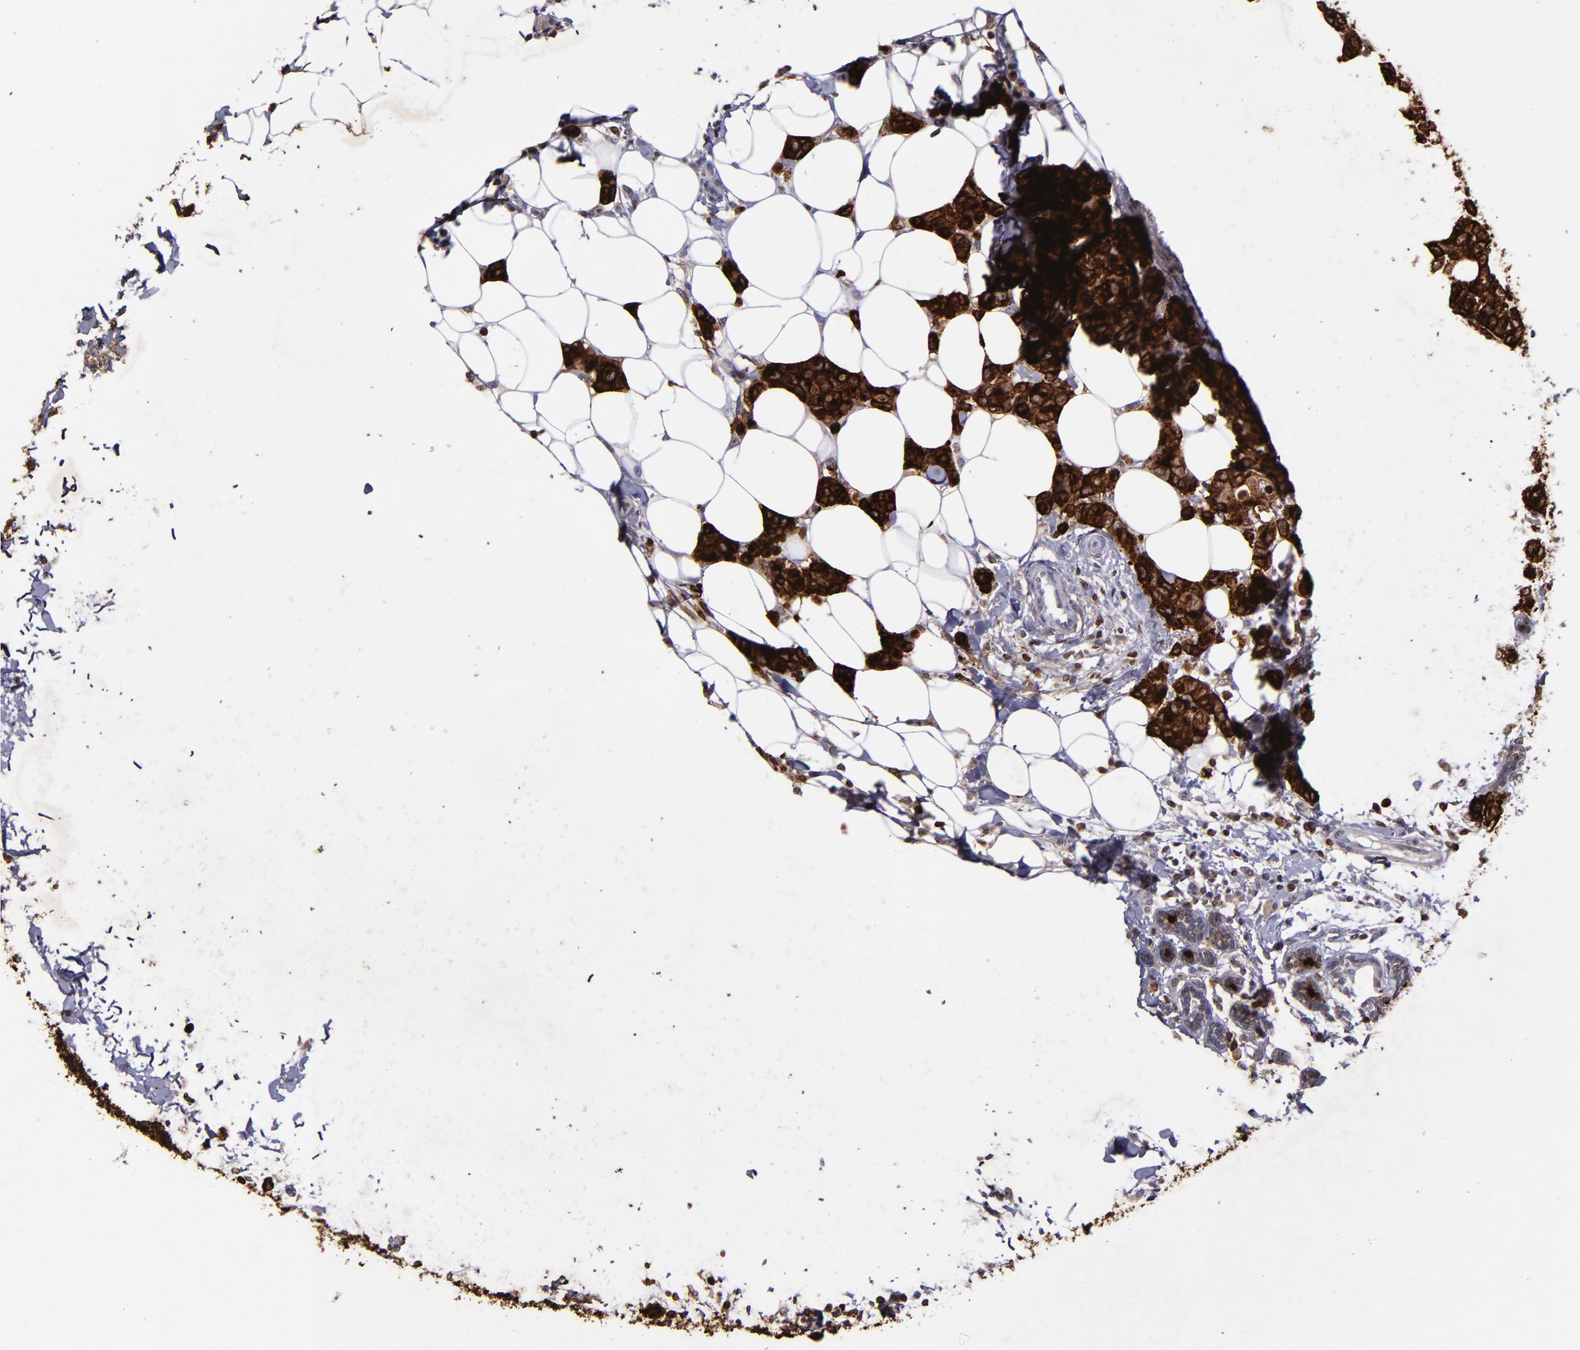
{"staining": {"intensity": "strong", "quantity": ">75%", "location": "cytoplasmic/membranous,nuclear"}, "tissue": "breast cancer", "cell_type": "Tumor cells", "image_type": "cancer", "snomed": [{"axis": "morphology", "description": "Duct carcinoma"}, {"axis": "topography", "description": "Breast"}], "caption": "Tumor cells demonstrate strong cytoplasmic/membranous and nuclear expression in approximately >75% of cells in breast invasive ductal carcinoma.", "gene": "MFGE8", "patient": {"sex": "female", "age": 40}}